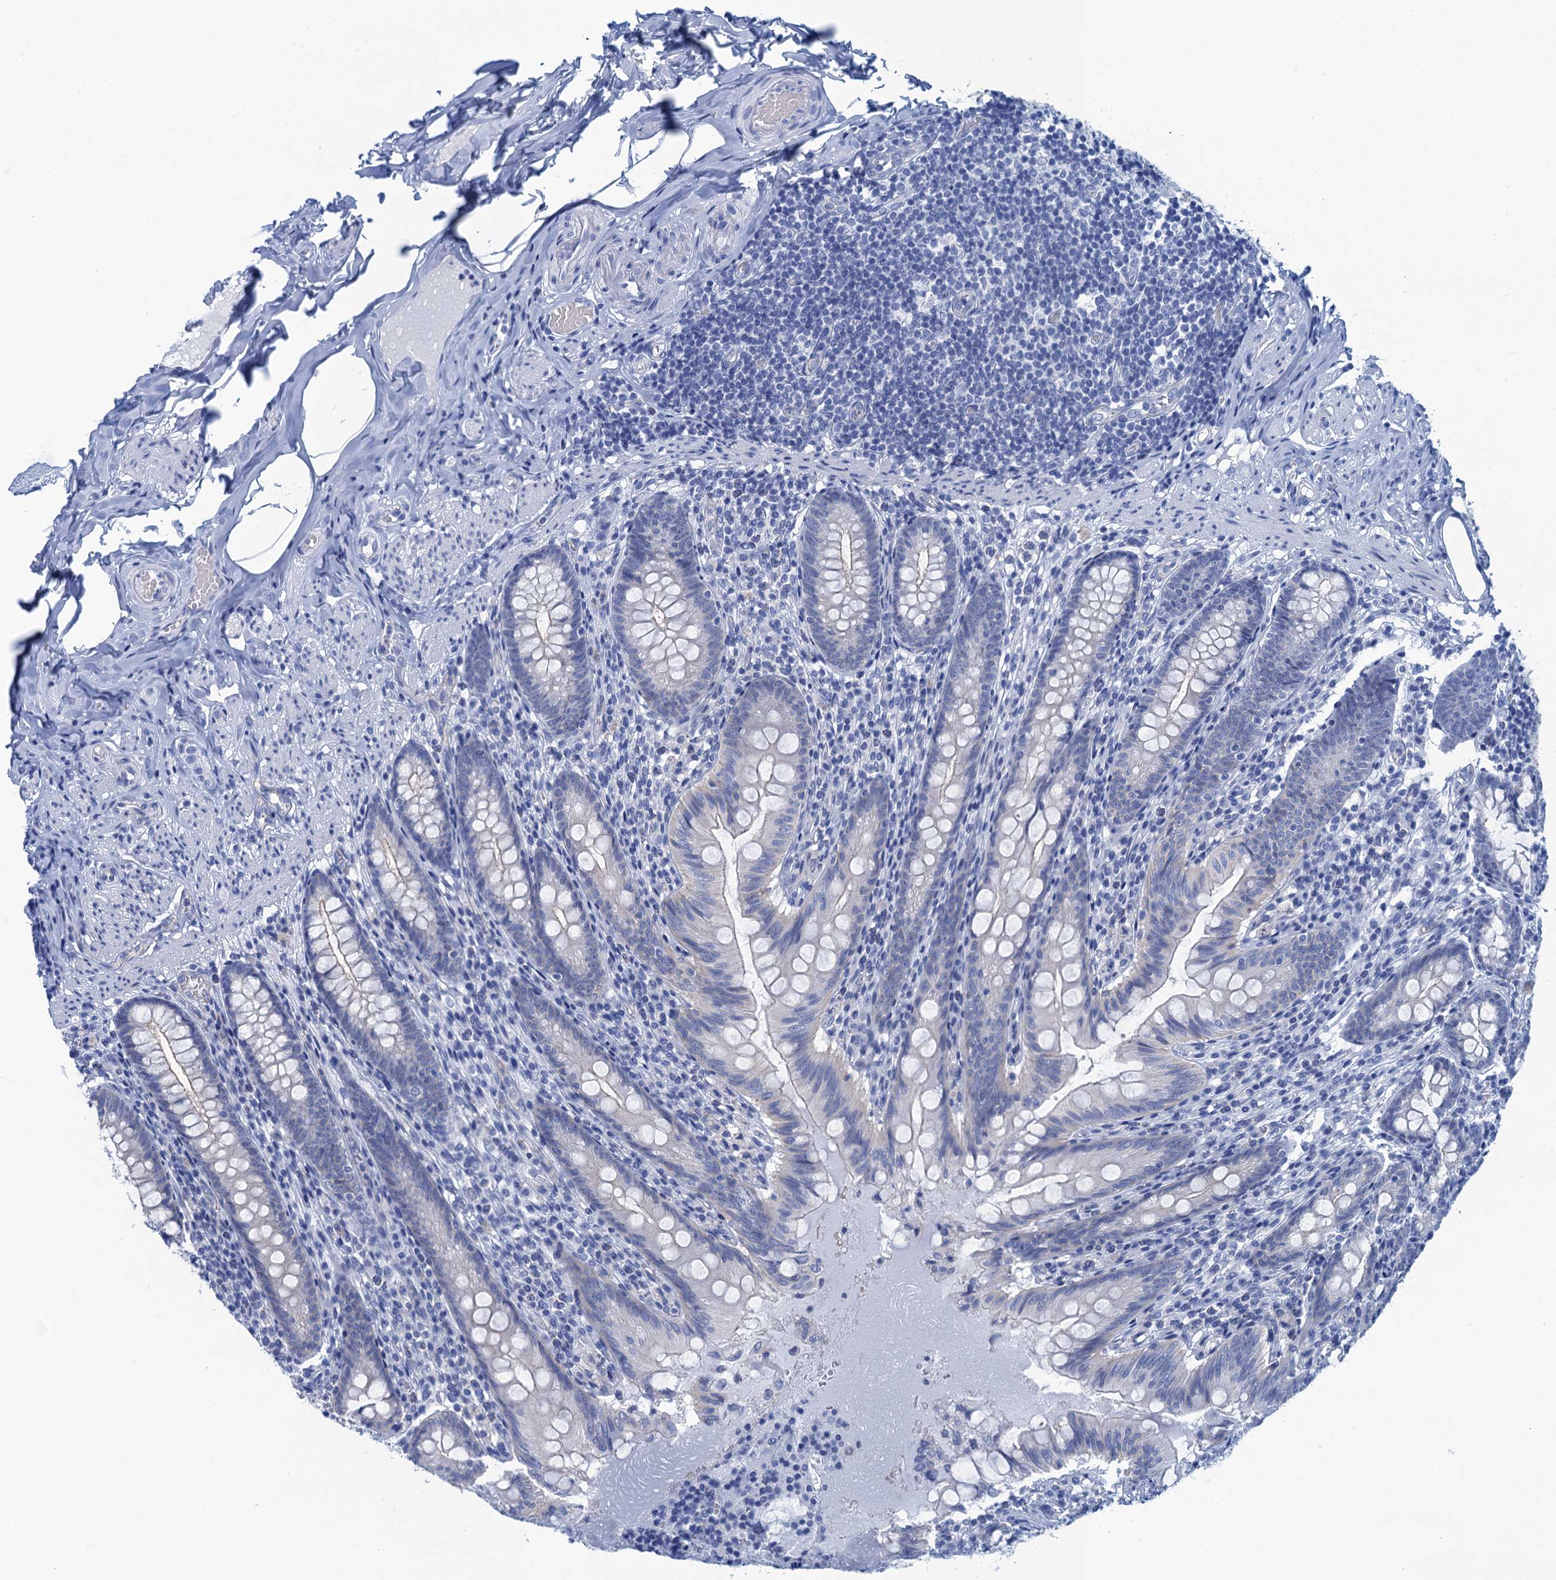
{"staining": {"intensity": "negative", "quantity": "none", "location": "none"}, "tissue": "appendix", "cell_type": "Glandular cells", "image_type": "normal", "snomed": [{"axis": "morphology", "description": "Normal tissue, NOS"}, {"axis": "topography", "description": "Appendix"}], "caption": "Glandular cells are negative for protein expression in unremarkable human appendix. (Stains: DAB IHC with hematoxylin counter stain, Microscopy: brightfield microscopy at high magnification).", "gene": "CALML5", "patient": {"sex": "male", "age": 55}}